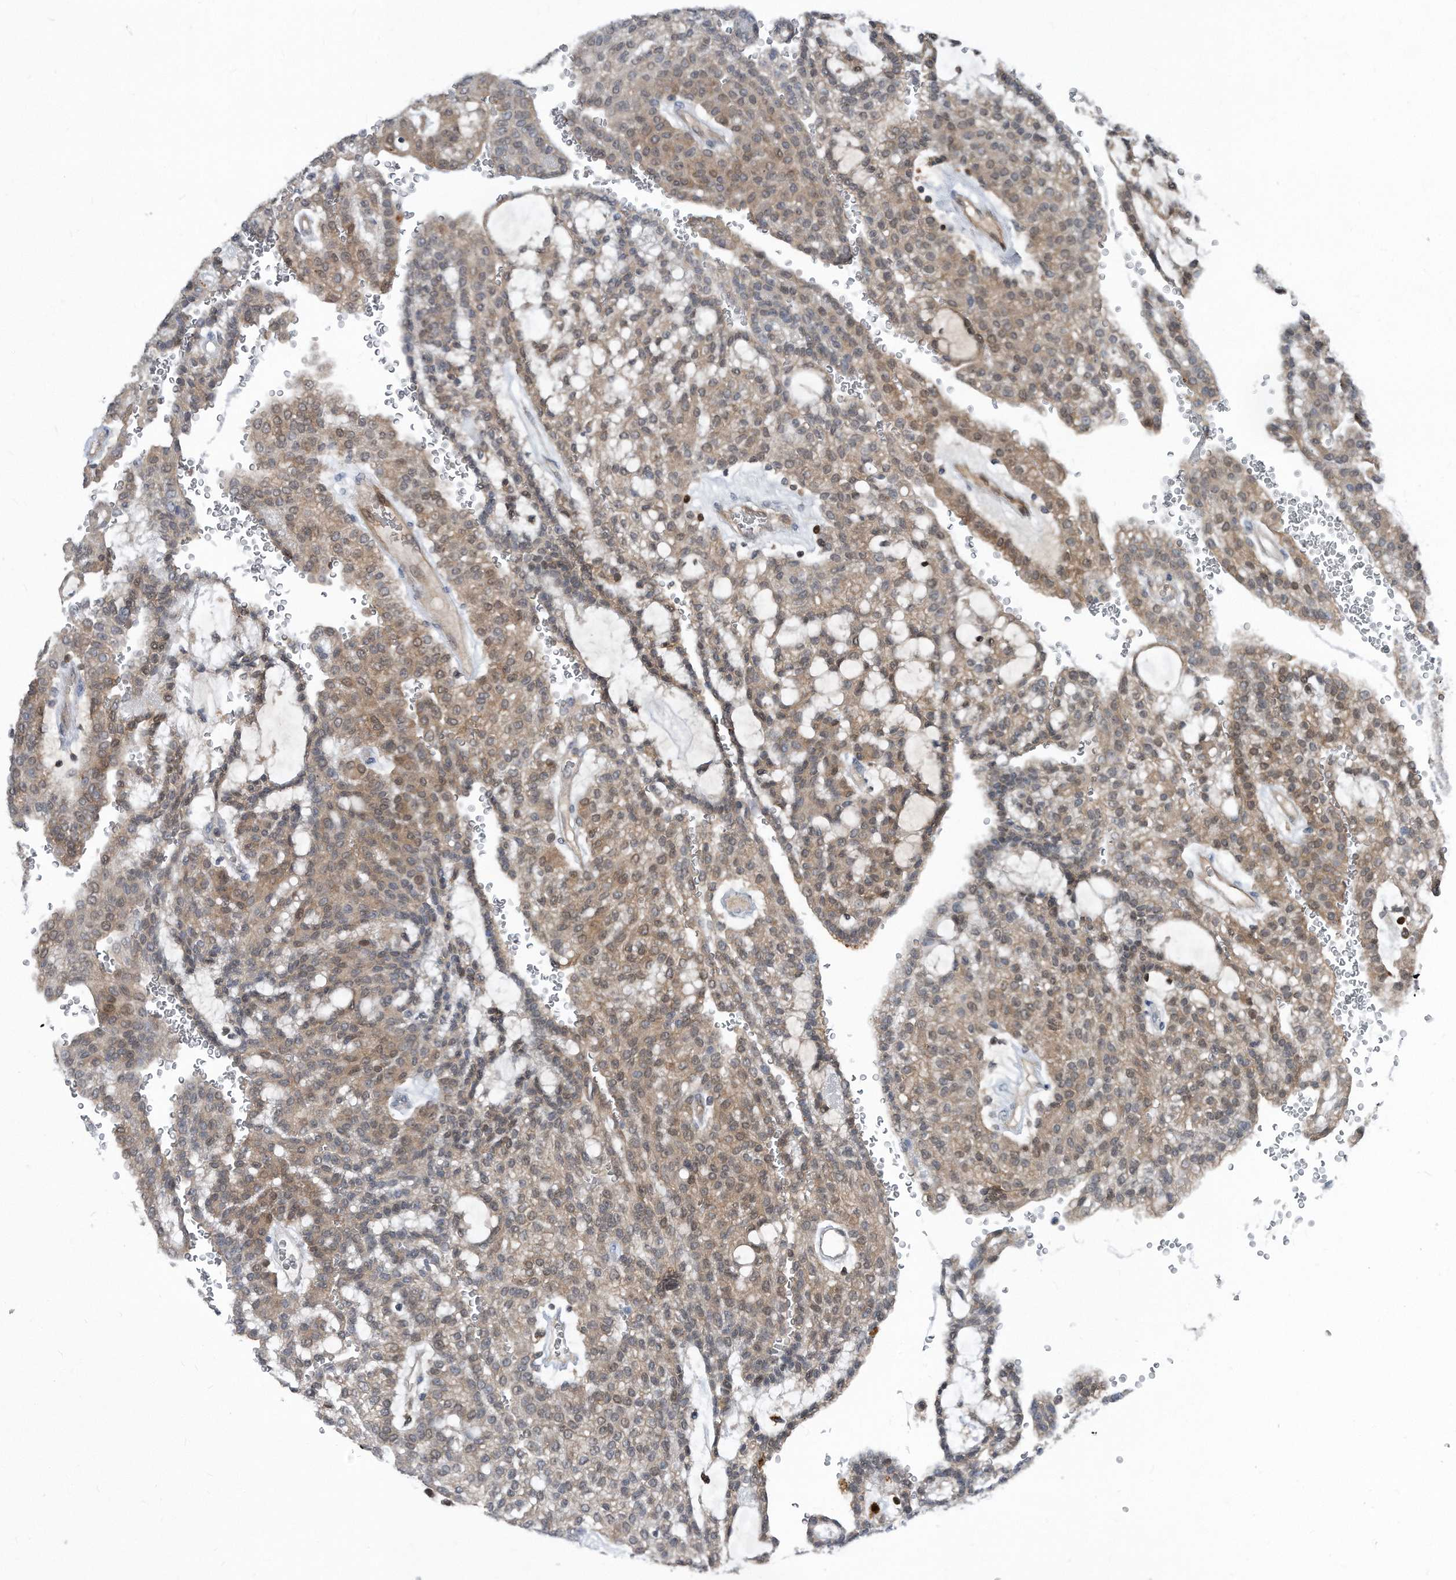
{"staining": {"intensity": "weak", "quantity": "25%-75%", "location": "cytoplasmic/membranous,nuclear"}, "tissue": "renal cancer", "cell_type": "Tumor cells", "image_type": "cancer", "snomed": [{"axis": "morphology", "description": "Adenocarcinoma, NOS"}, {"axis": "topography", "description": "Kidney"}], "caption": "Protein expression analysis of adenocarcinoma (renal) shows weak cytoplasmic/membranous and nuclear positivity in about 25%-75% of tumor cells.", "gene": "MAP2K6", "patient": {"sex": "male", "age": 63}}